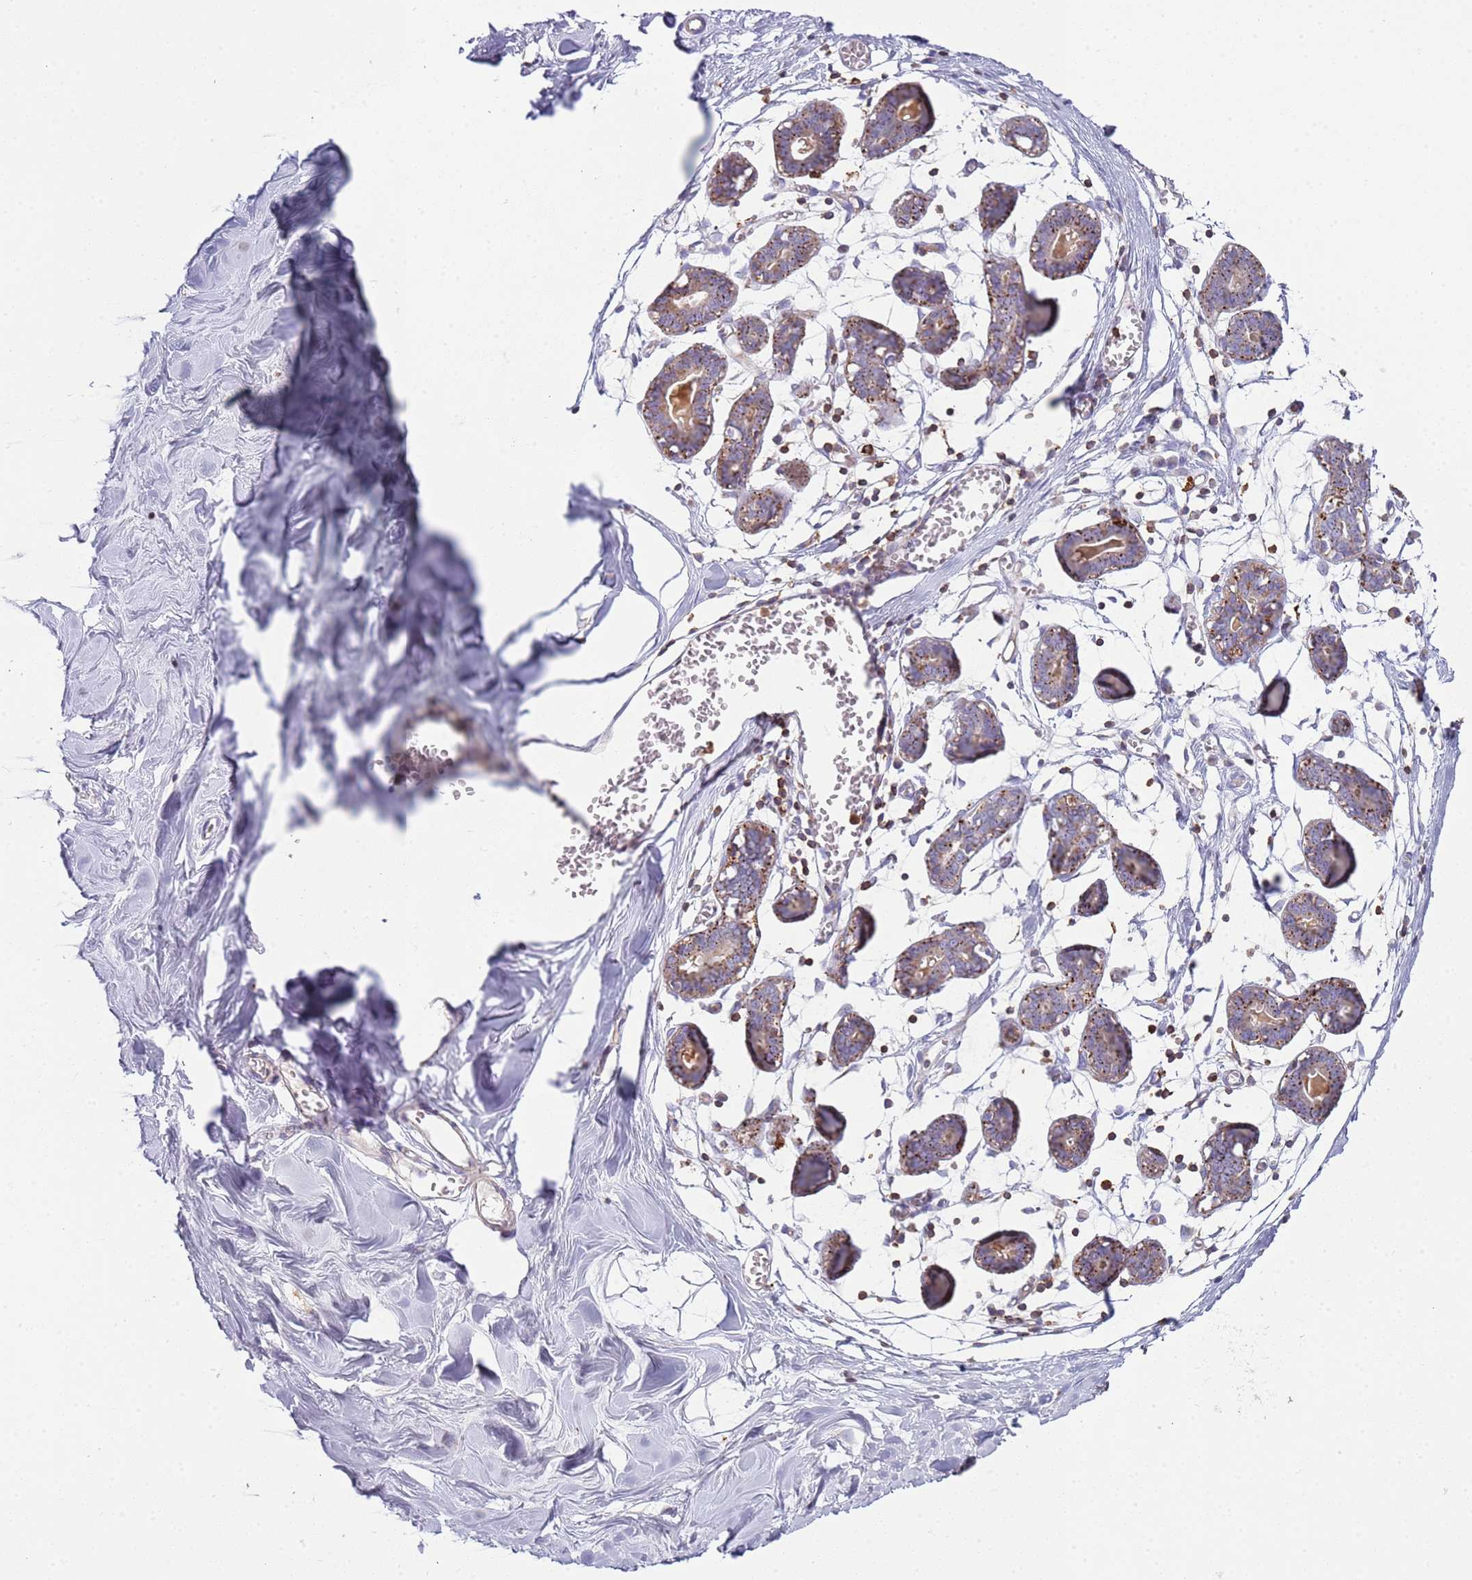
{"staining": {"intensity": "negative", "quantity": "none", "location": "none"}, "tissue": "breast", "cell_type": "Adipocytes", "image_type": "normal", "snomed": [{"axis": "morphology", "description": "Normal tissue, NOS"}, {"axis": "topography", "description": "Breast"}], "caption": "An immunohistochemistry image of unremarkable breast is shown. There is no staining in adipocytes of breast.", "gene": "TTPAL", "patient": {"sex": "female", "age": 27}}